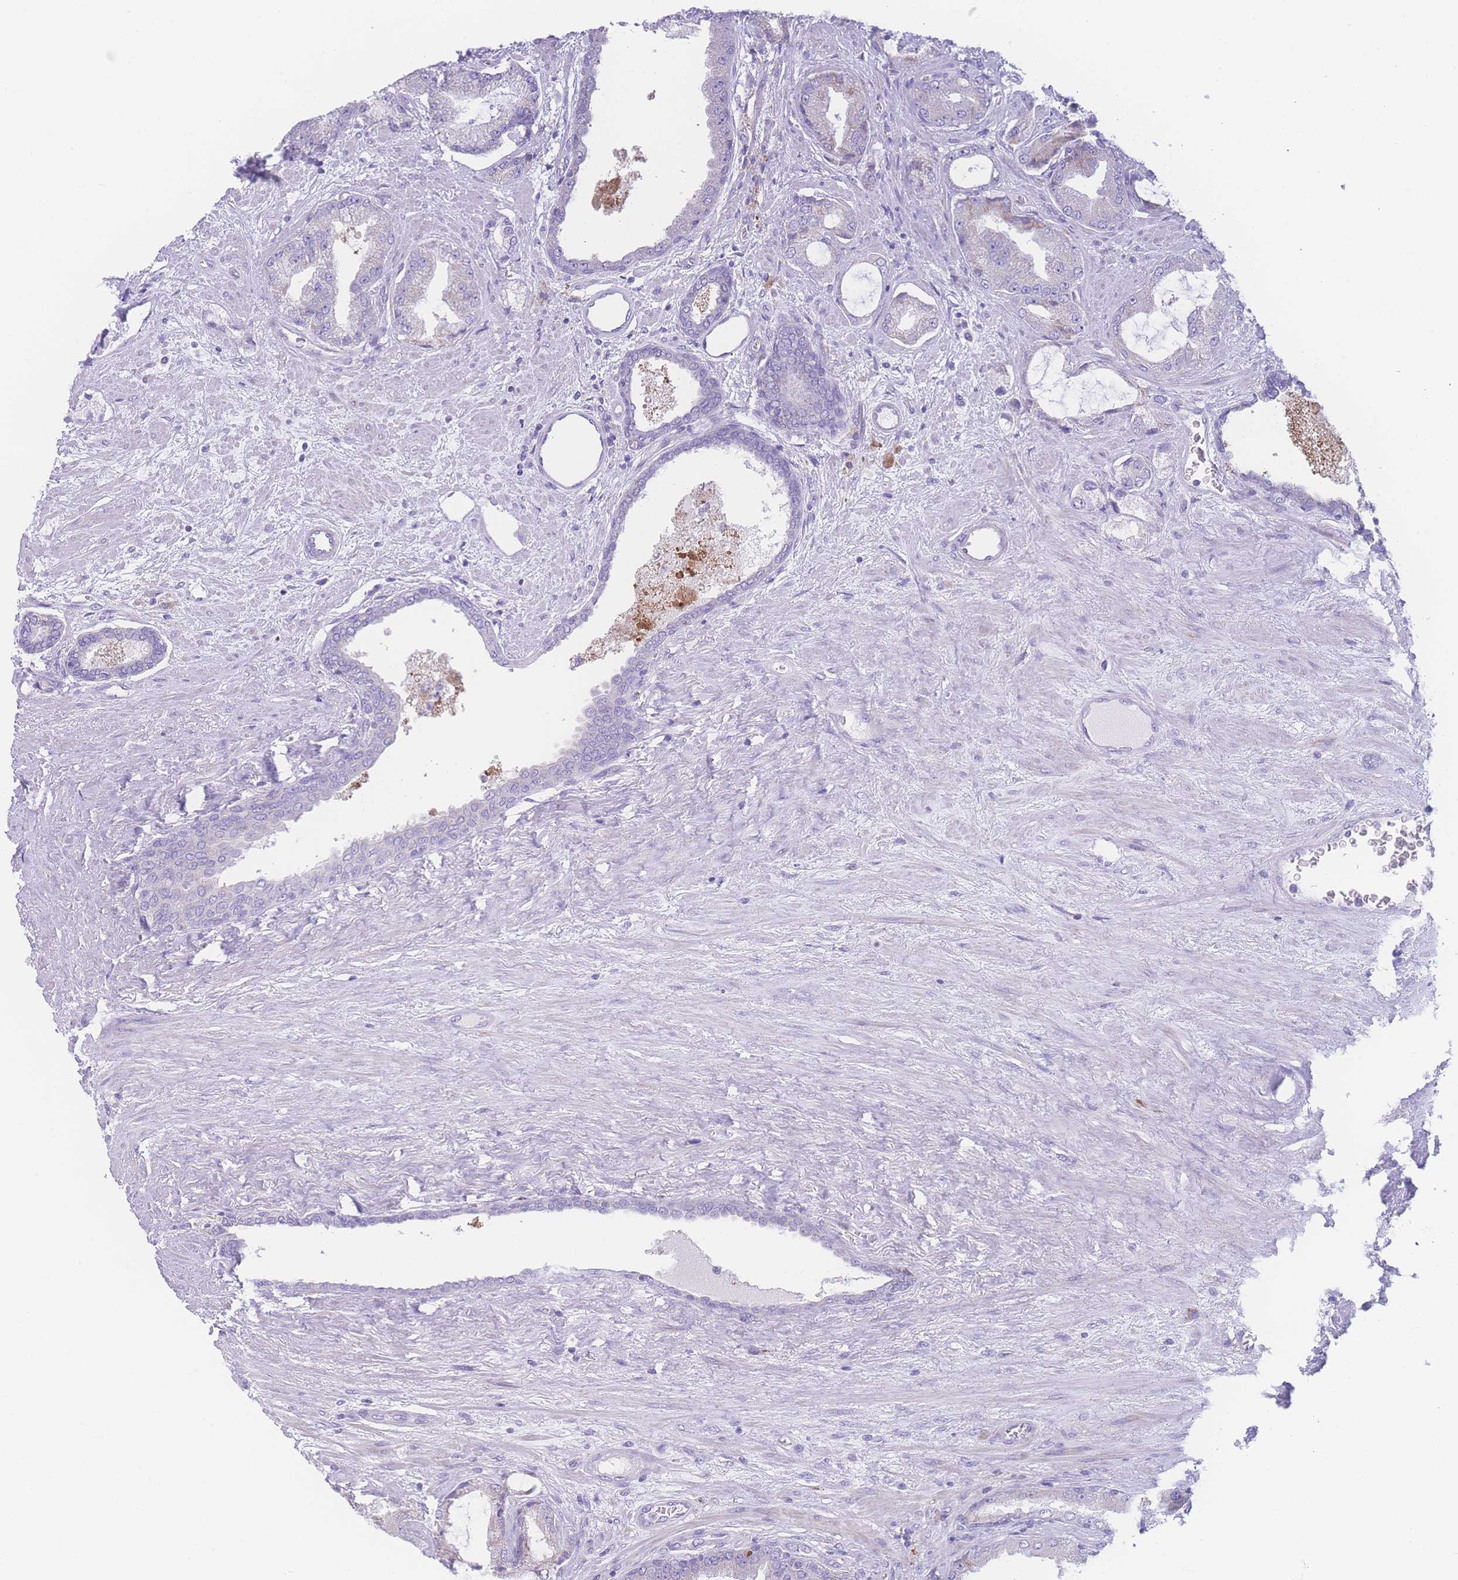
{"staining": {"intensity": "negative", "quantity": "none", "location": "none"}, "tissue": "prostate cancer", "cell_type": "Tumor cells", "image_type": "cancer", "snomed": [{"axis": "morphology", "description": "Adenocarcinoma, High grade"}, {"axis": "topography", "description": "Prostate"}], "caption": "DAB (3,3'-diaminobenzidine) immunohistochemical staining of prostate cancer displays no significant positivity in tumor cells. (DAB (3,3'-diaminobenzidine) IHC, high magnification).", "gene": "NBEAL1", "patient": {"sex": "male", "age": 68}}